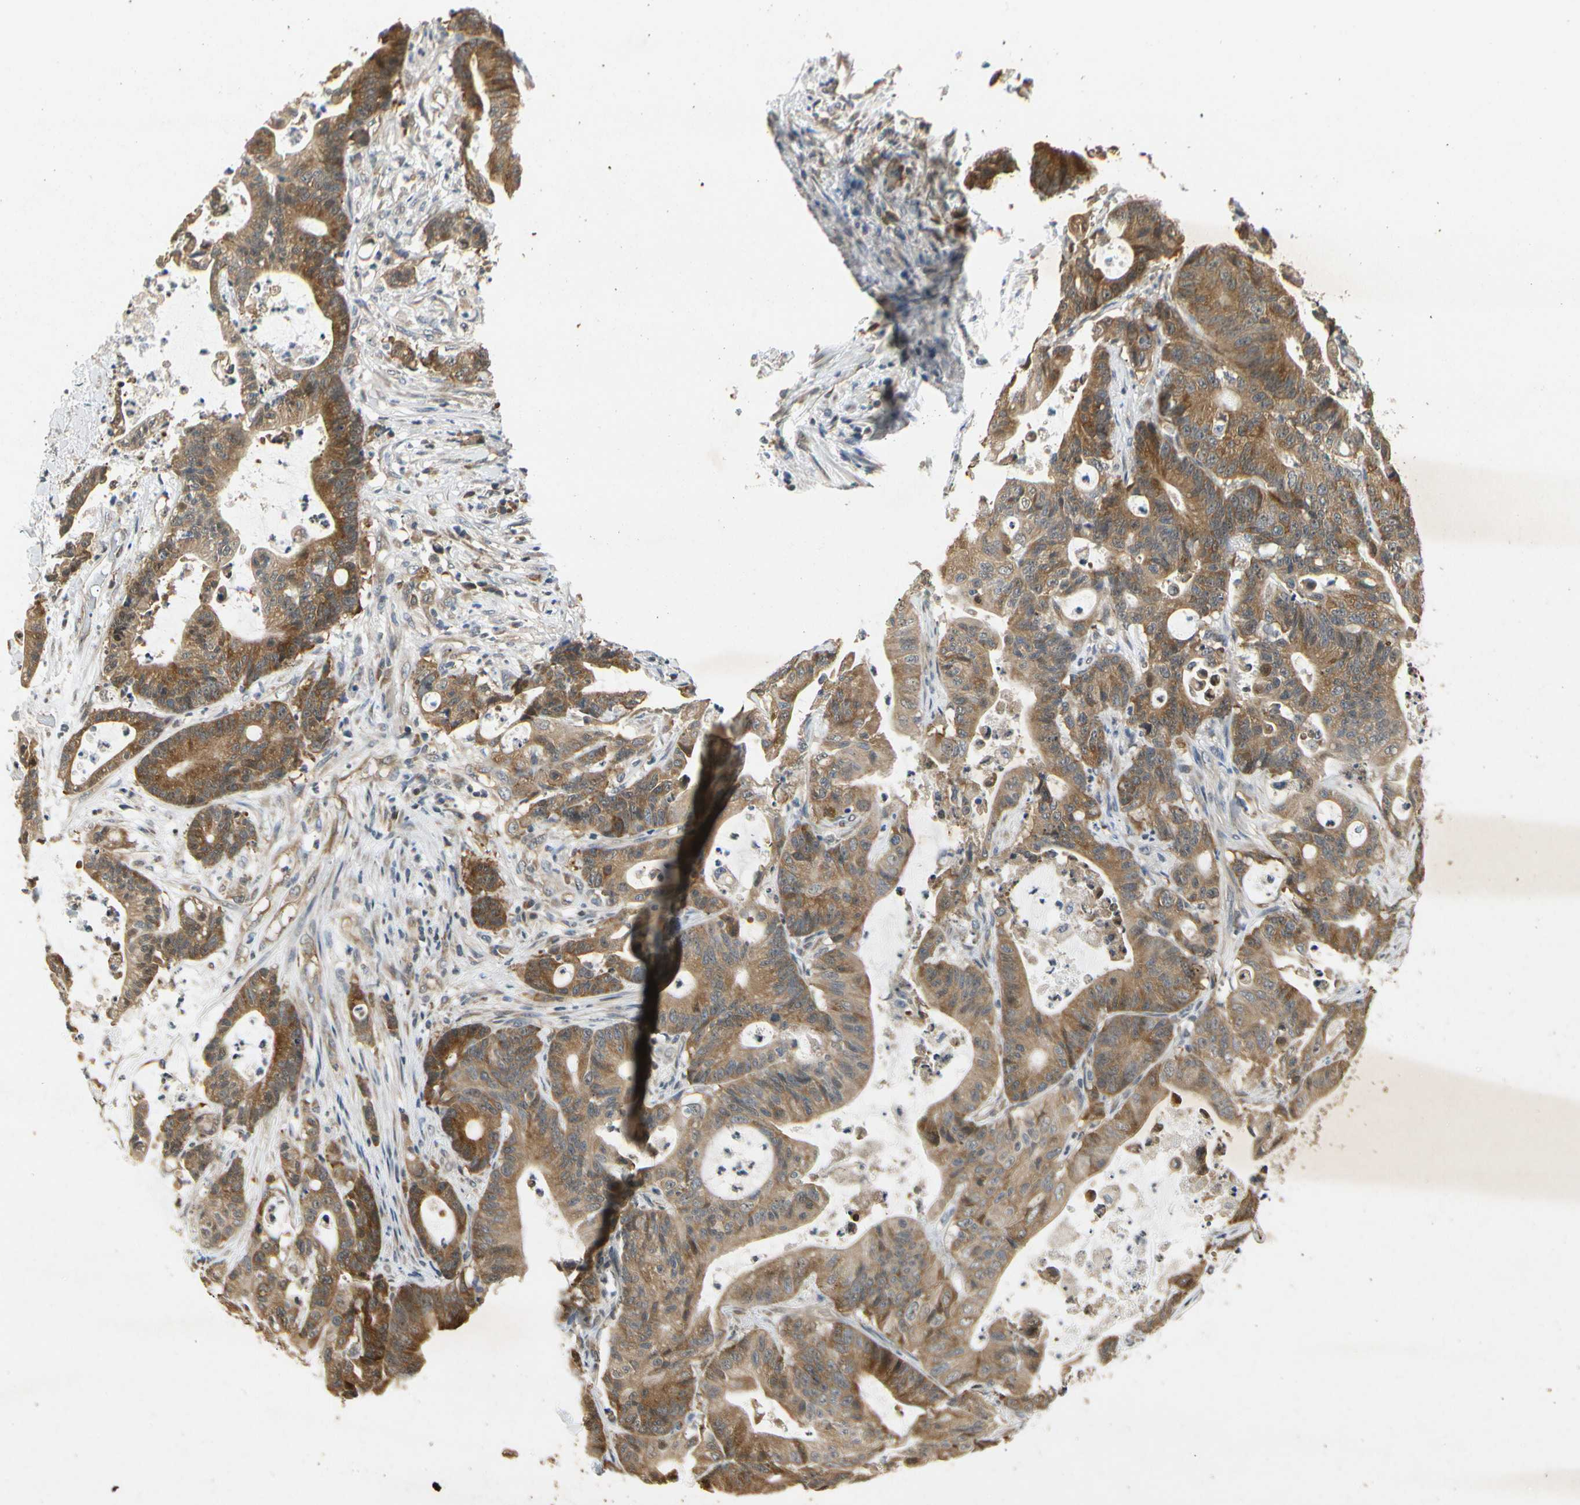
{"staining": {"intensity": "moderate", "quantity": ">75%", "location": "cytoplasmic/membranous"}, "tissue": "colorectal cancer", "cell_type": "Tumor cells", "image_type": "cancer", "snomed": [{"axis": "morphology", "description": "Adenocarcinoma, NOS"}, {"axis": "topography", "description": "Colon"}], "caption": "Immunohistochemical staining of colorectal adenocarcinoma reveals moderate cytoplasmic/membranous protein staining in approximately >75% of tumor cells.", "gene": "EIF1AX", "patient": {"sex": "female", "age": 84}}